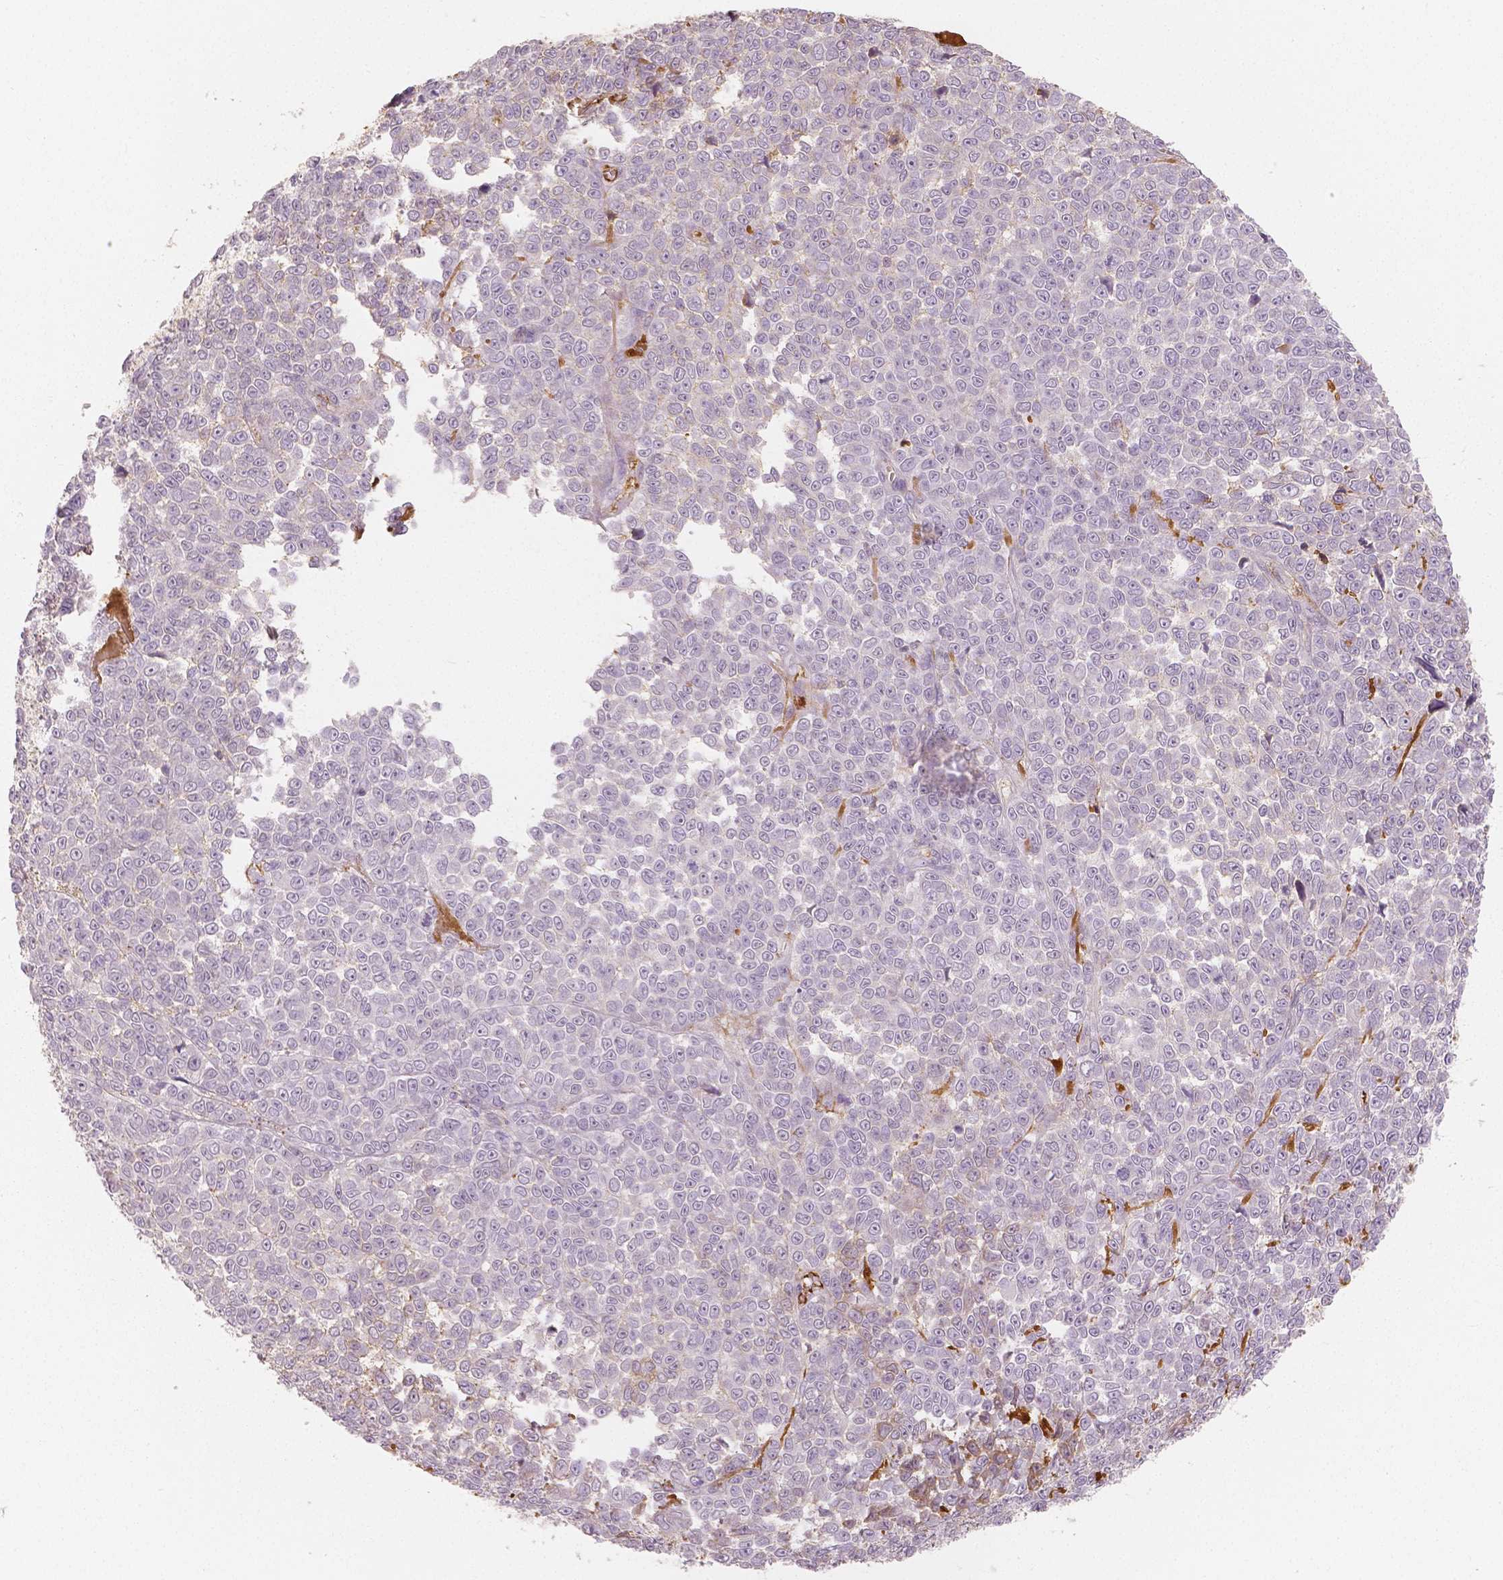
{"staining": {"intensity": "negative", "quantity": "none", "location": "none"}, "tissue": "melanoma", "cell_type": "Tumor cells", "image_type": "cancer", "snomed": [{"axis": "morphology", "description": "Malignant melanoma, NOS"}, {"axis": "topography", "description": "Skin"}], "caption": "Human malignant melanoma stained for a protein using IHC displays no staining in tumor cells.", "gene": "APOA4", "patient": {"sex": "female", "age": 95}}